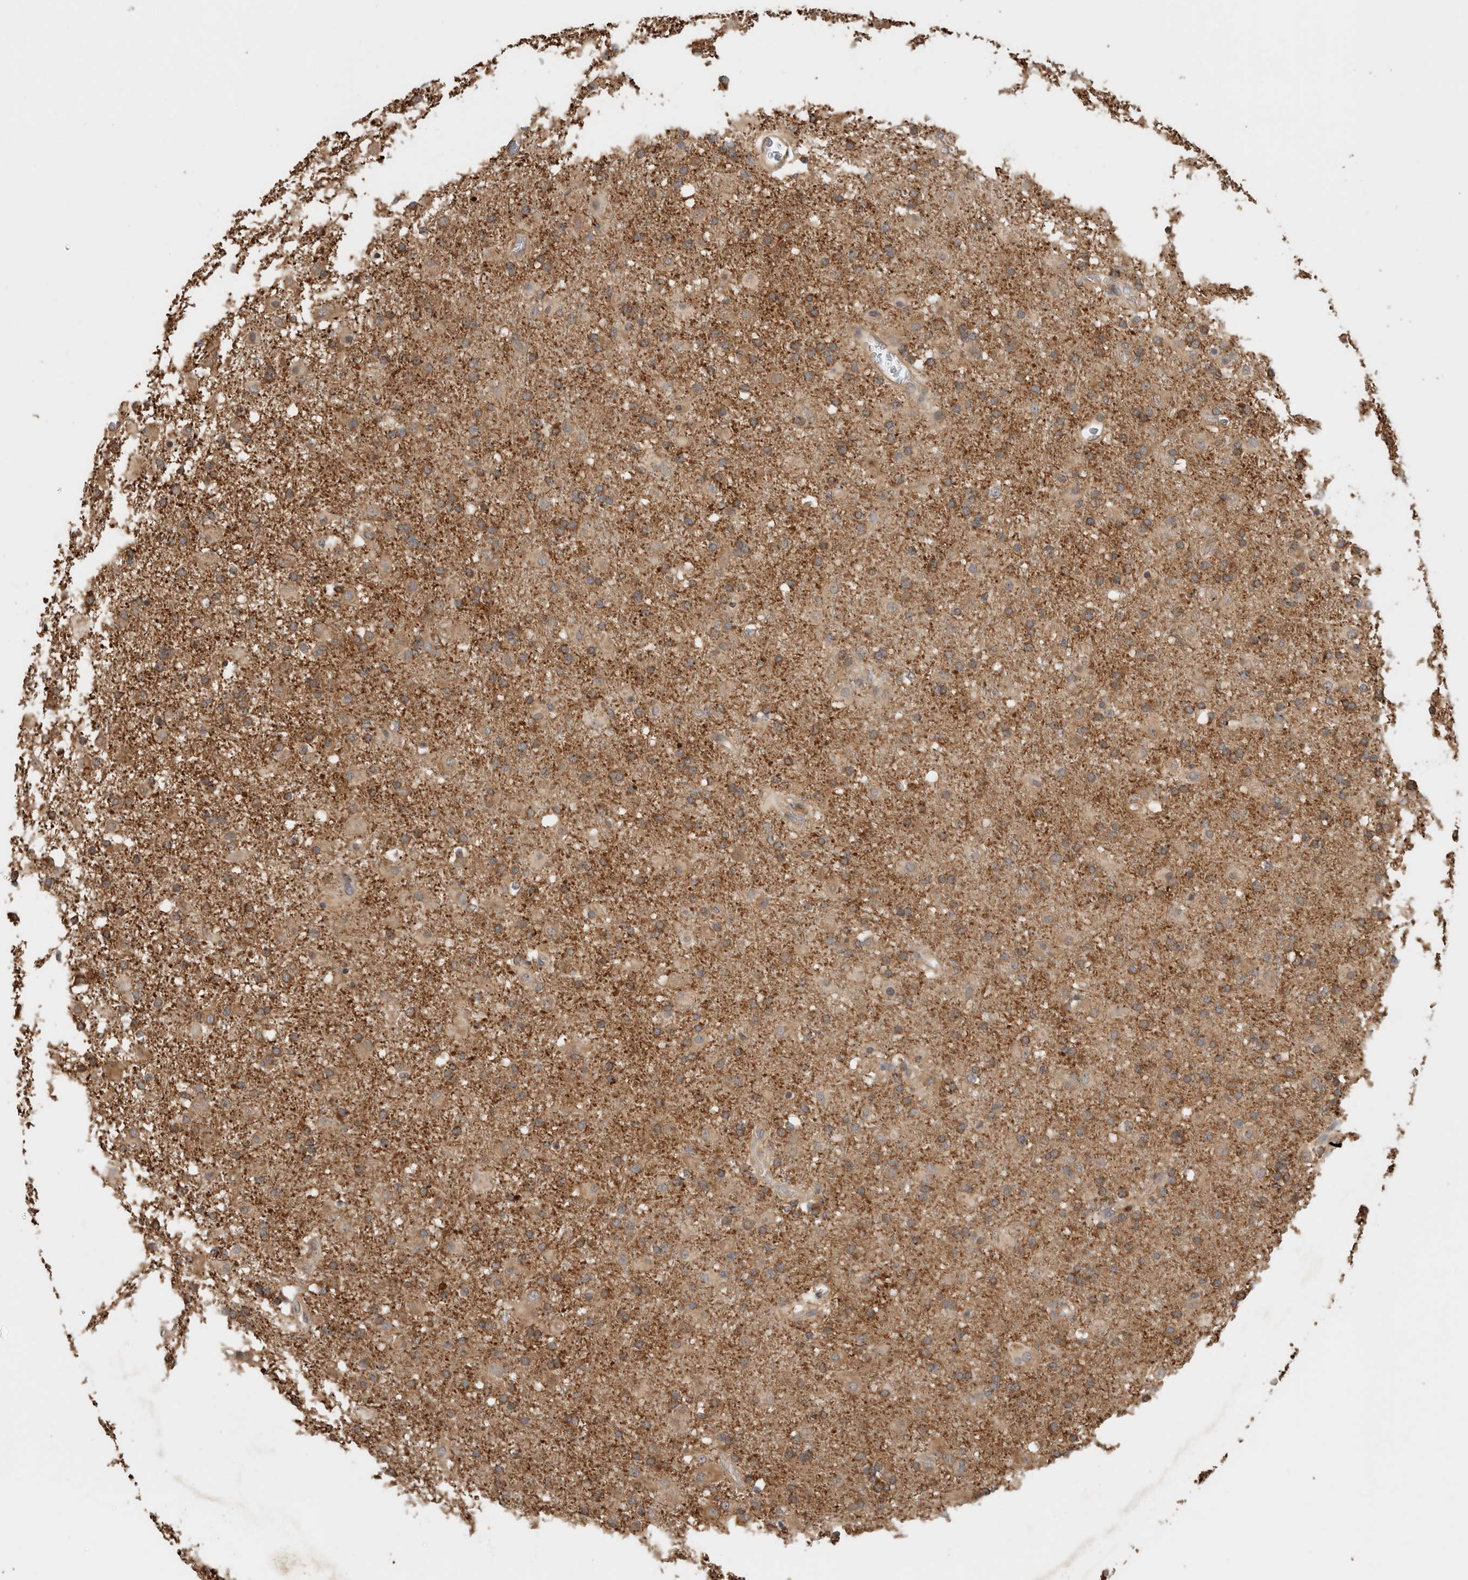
{"staining": {"intensity": "moderate", "quantity": ">75%", "location": "cytoplasmic/membranous"}, "tissue": "glioma", "cell_type": "Tumor cells", "image_type": "cancer", "snomed": [{"axis": "morphology", "description": "Glioma, malignant, Low grade"}, {"axis": "topography", "description": "Brain"}], "caption": "Immunohistochemistry (DAB (3,3'-diaminobenzidine)) staining of low-grade glioma (malignant) displays moderate cytoplasmic/membranous protein expression in about >75% of tumor cells. The staining was performed using DAB, with brown indicating positive protein expression. Nuclei are stained blue with hematoxylin.", "gene": "PCDHB15", "patient": {"sex": "male", "age": 65}}